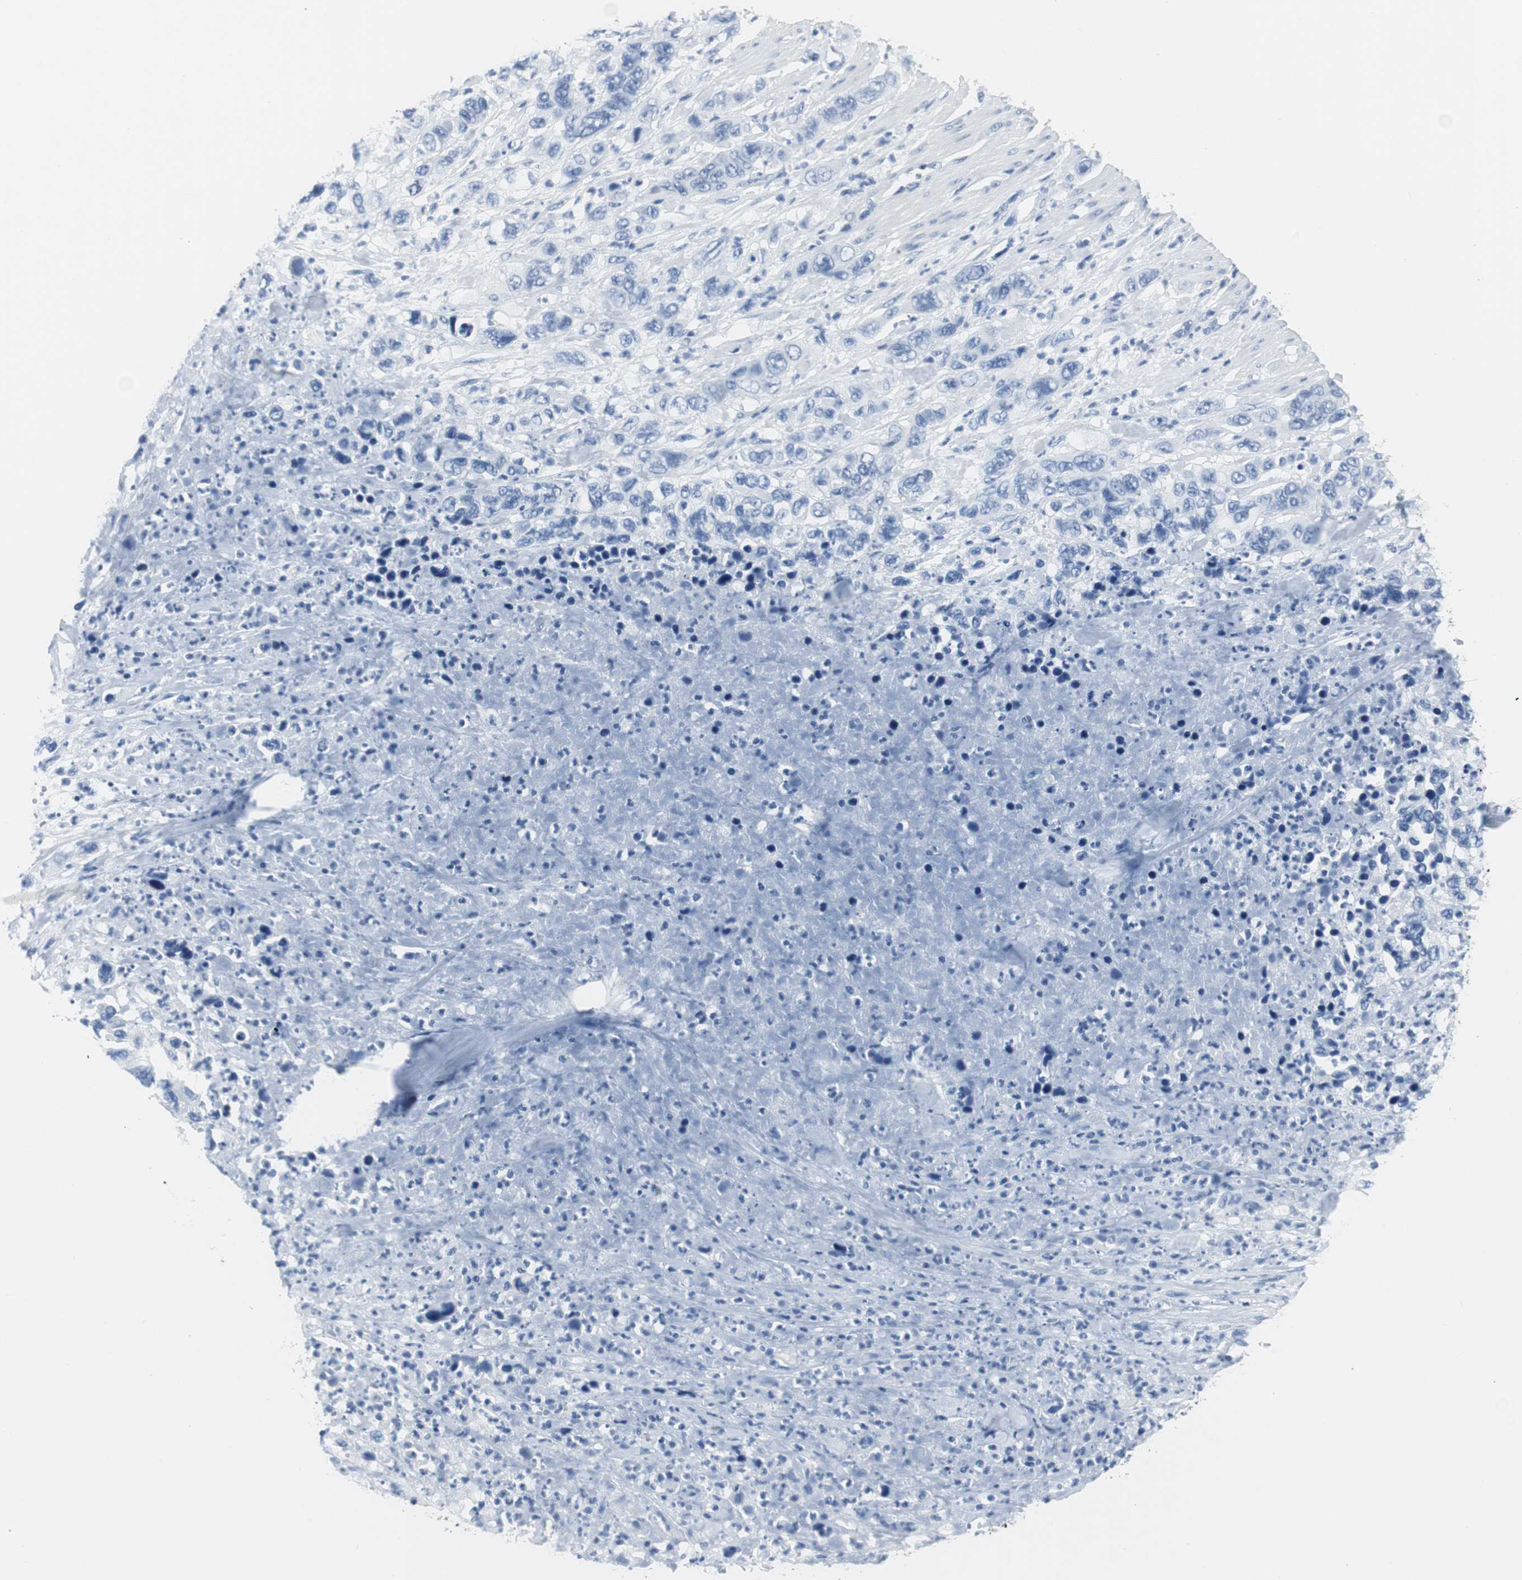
{"staining": {"intensity": "negative", "quantity": "none", "location": "none"}, "tissue": "pancreatic cancer", "cell_type": "Tumor cells", "image_type": "cancer", "snomed": [{"axis": "morphology", "description": "Adenocarcinoma, NOS"}, {"axis": "topography", "description": "Pancreas"}], "caption": "Human adenocarcinoma (pancreatic) stained for a protein using immunohistochemistry (IHC) displays no positivity in tumor cells.", "gene": "GAP43", "patient": {"sex": "female", "age": 71}}